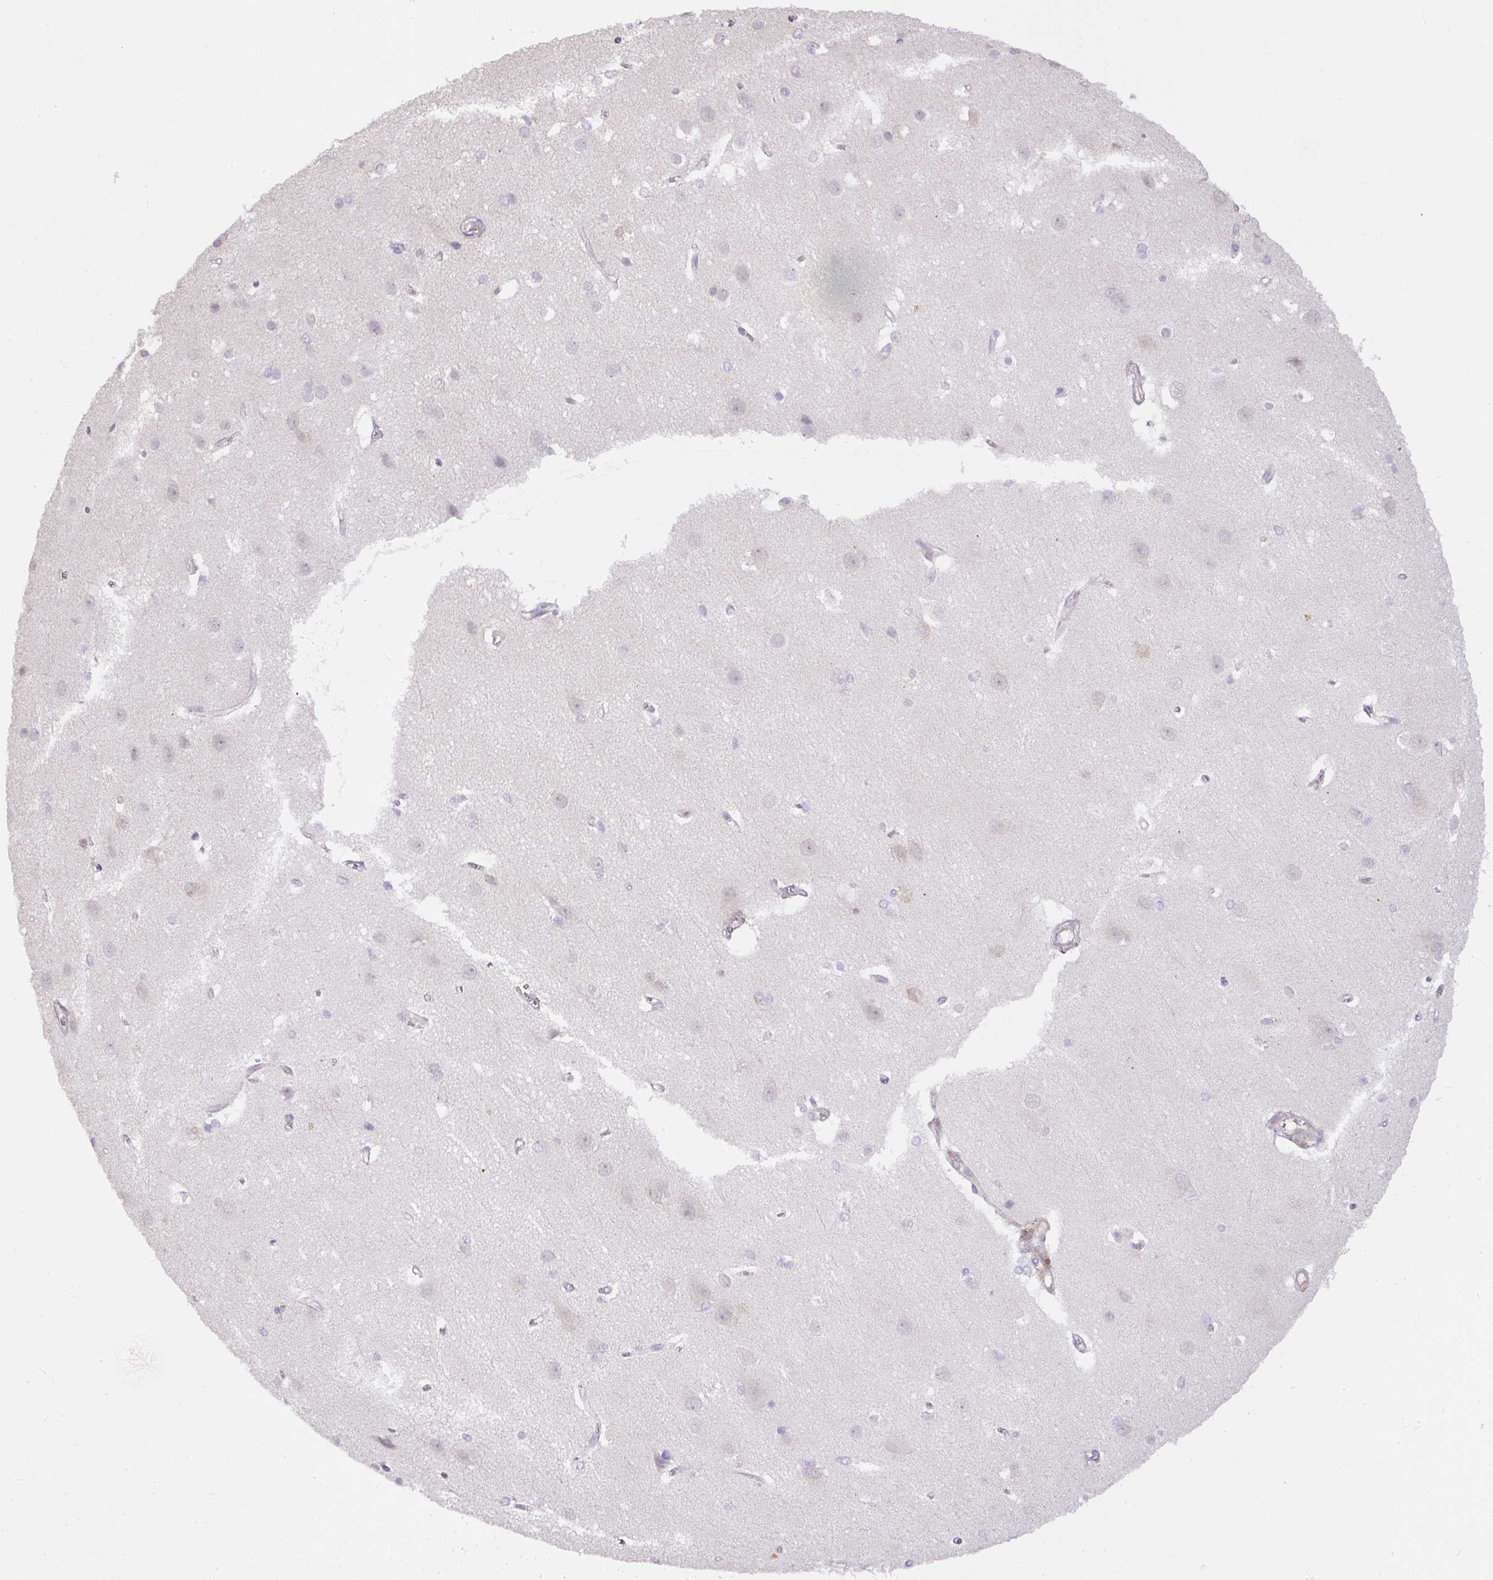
{"staining": {"intensity": "negative", "quantity": "none", "location": "none"}, "tissue": "cerebral cortex", "cell_type": "Endothelial cells", "image_type": "normal", "snomed": [{"axis": "morphology", "description": "Normal tissue, NOS"}, {"axis": "topography", "description": "Cerebral cortex"}], "caption": "Endothelial cells show no significant staining in benign cerebral cortex. (Immunohistochemistry (ihc), brightfield microscopy, high magnification).", "gene": "DAPK1", "patient": {"sex": "male", "age": 37}}